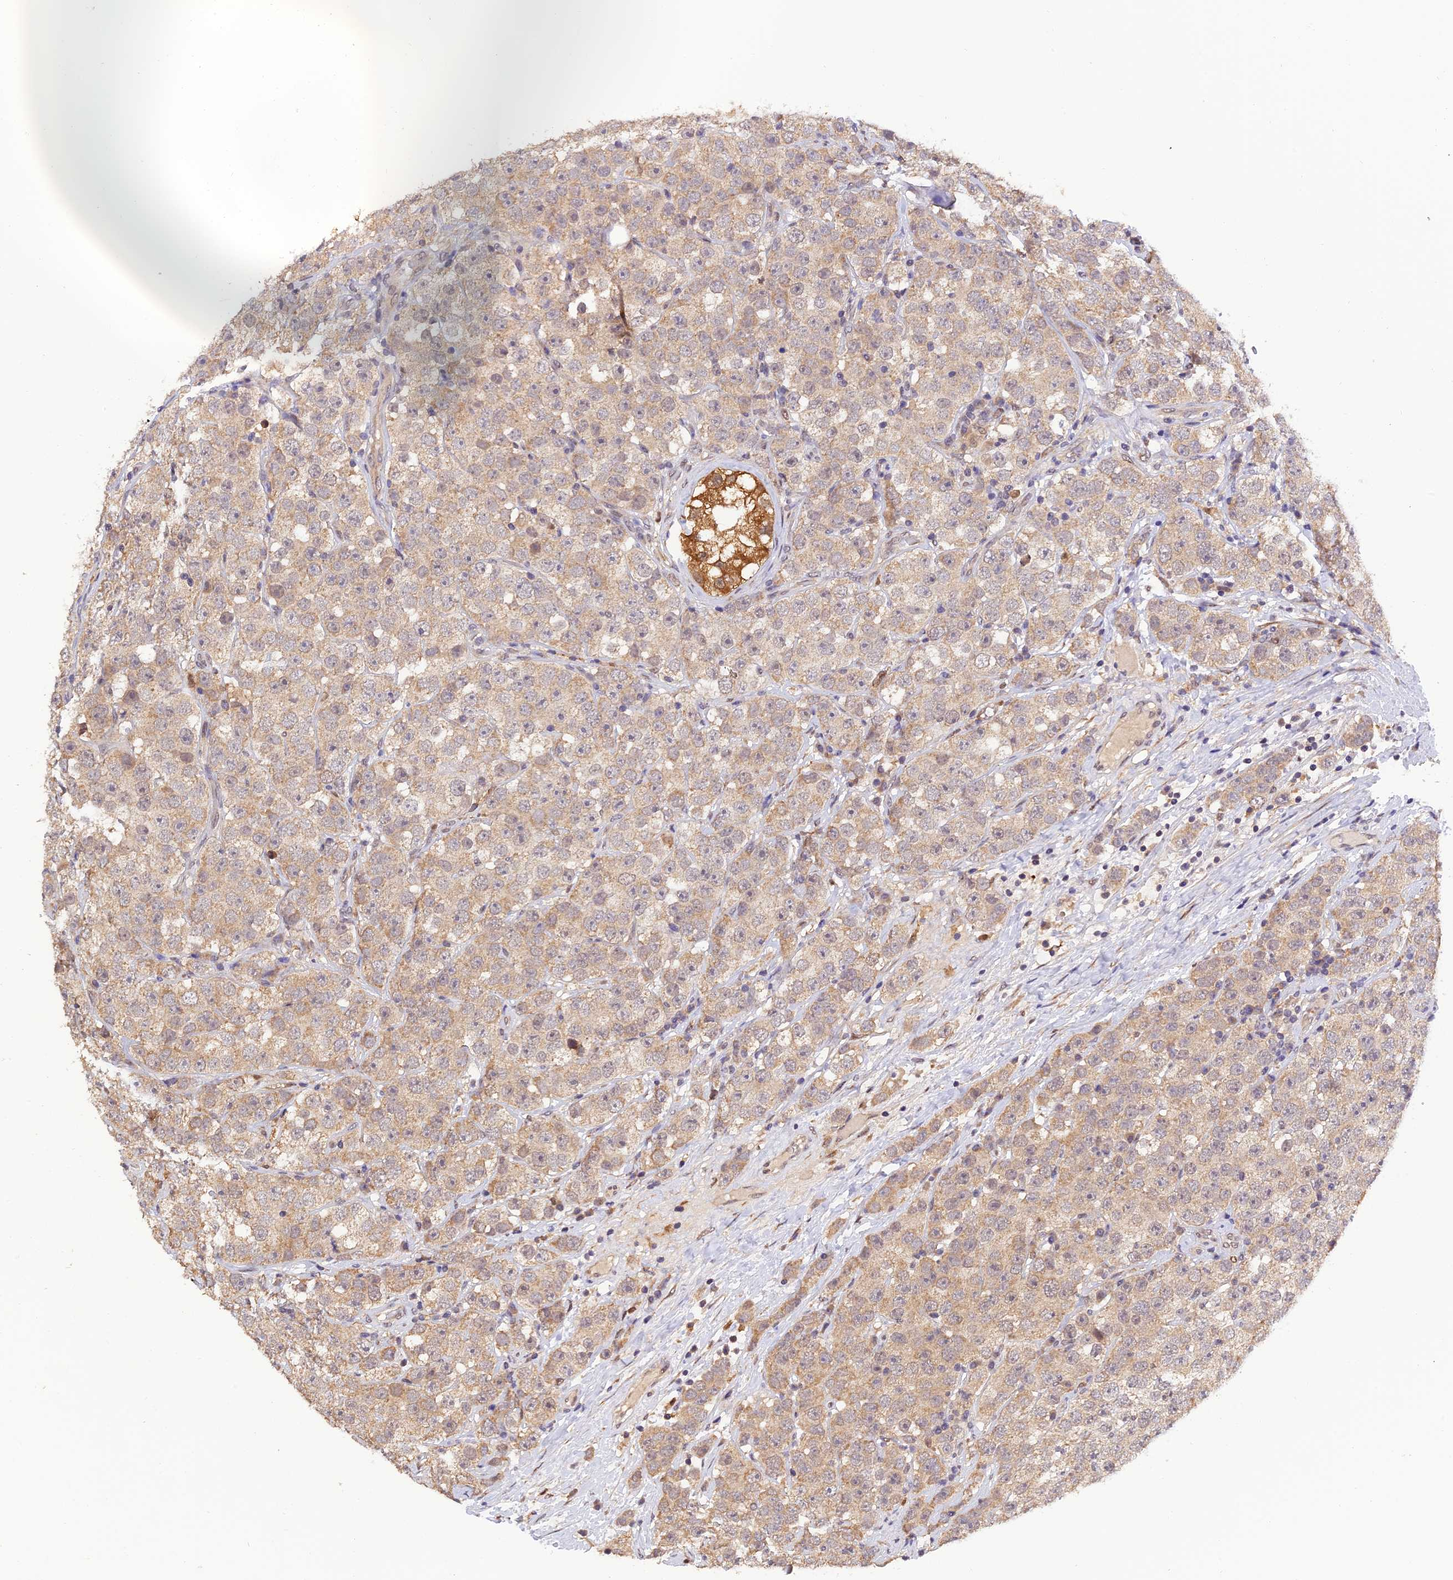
{"staining": {"intensity": "weak", "quantity": "25%-75%", "location": "cytoplasmic/membranous"}, "tissue": "testis cancer", "cell_type": "Tumor cells", "image_type": "cancer", "snomed": [{"axis": "morphology", "description": "Seminoma, NOS"}, {"axis": "topography", "description": "Testis"}], "caption": "Immunohistochemistry (IHC) histopathology image of testis cancer (seminoma) stained for a protein (brown), which exhibits low levels of weak cytoplasmic/membranous expression in about 25%-75% of tumor cells.", "gene": "MNS1", "patient": {"sex": "male", "age": 28}}